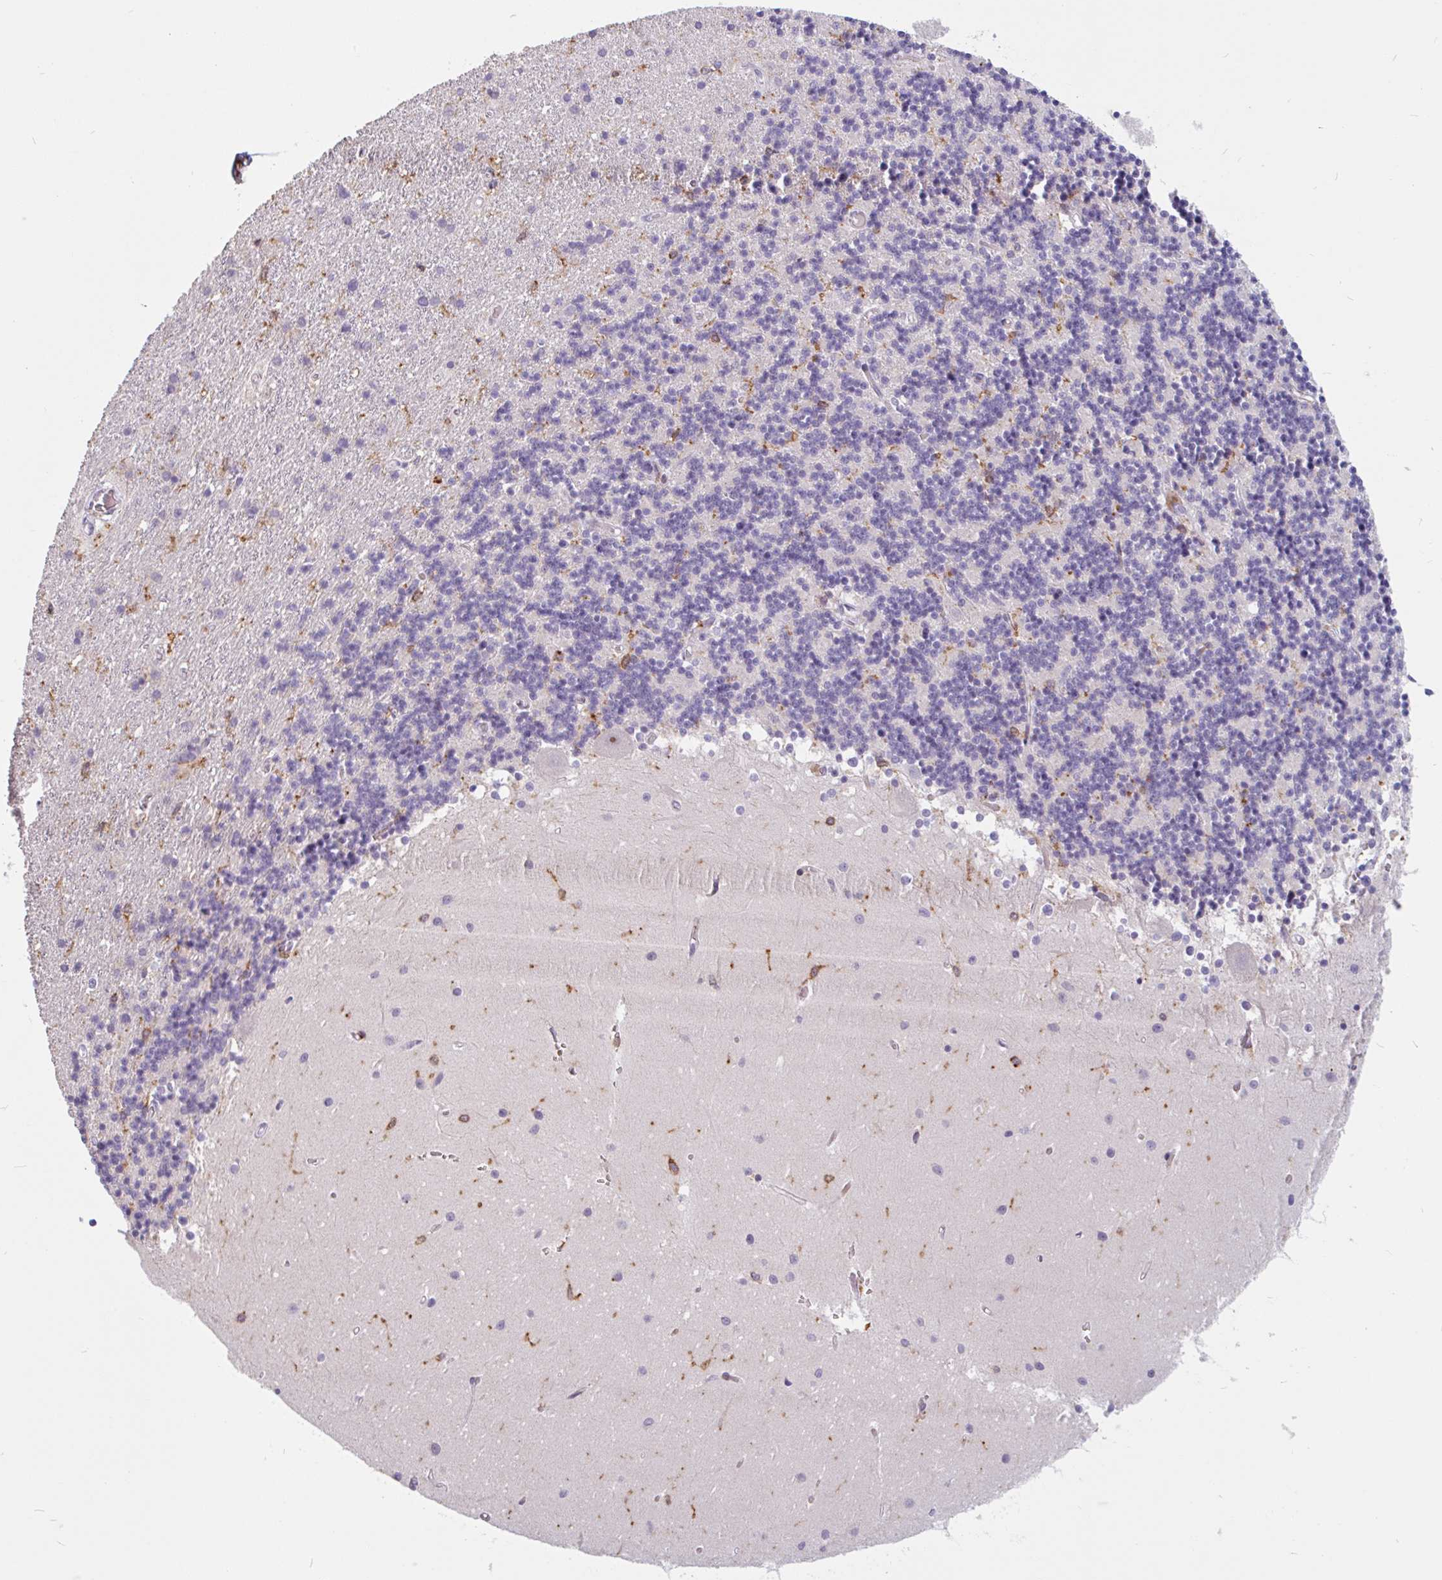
{"staining": {"intensity": "negative", "quantity": "none", "location": "none"}, "tissue": "cerebellum", "cell_type": "Cells in granular layer", "image_type": "normal", "snomed": [{"axis": "morphology", "description": "Normal tissue, NOS"}, {"axis": "topography", "description": "Cerebellum"}], "caption": "Cells in granular layer show no significant staining in unremarkable cerebellum.", "gene": "TMEM119", "patient": {"sex": "male", "age": 54}}